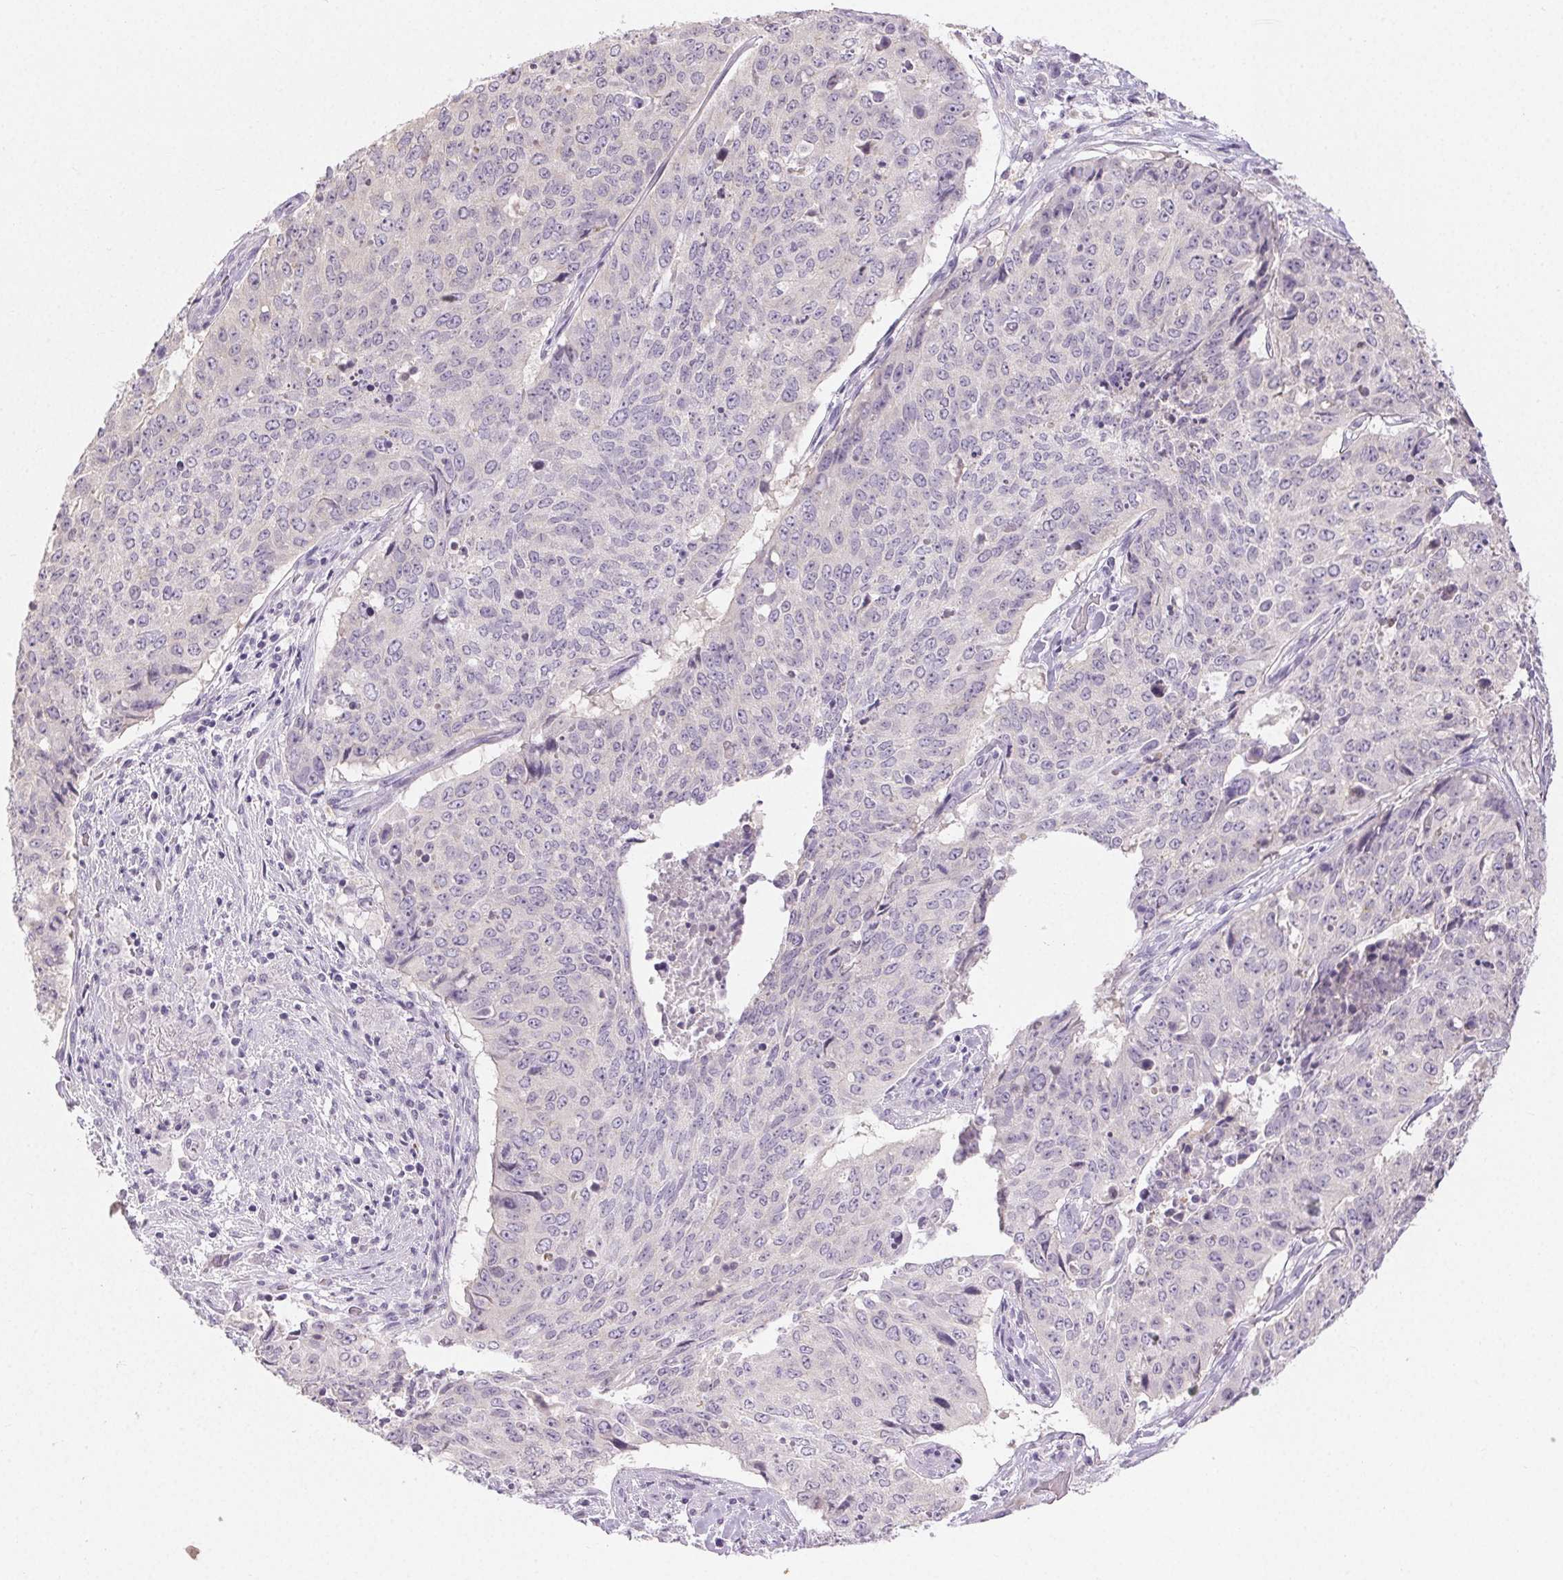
{"staining": {"intensity": "negative", "quantity": "none", "location": "none"}, "tissue": "lung cancer", "cell_type": "Tumor cells", "image_type": "cancer", "snomed": [{"axis": "morphology", "description": "Normal tissue, NOS"}, {"axis": "morphology", "description": "Squamous cell carcinoma, NOS"}, {"axis": "topography", "description": "Bronchus"}, {"axis": "topography", "description": "Lung"}], "caption": "Immunohistochemistry of human lung cancer (squamous cell carcinoma) demonstrates no expression in tumor cells. Nuclei are stained in blue.", "gene": "SFTPD", "patient": {"sex": "male", "age": 64}}